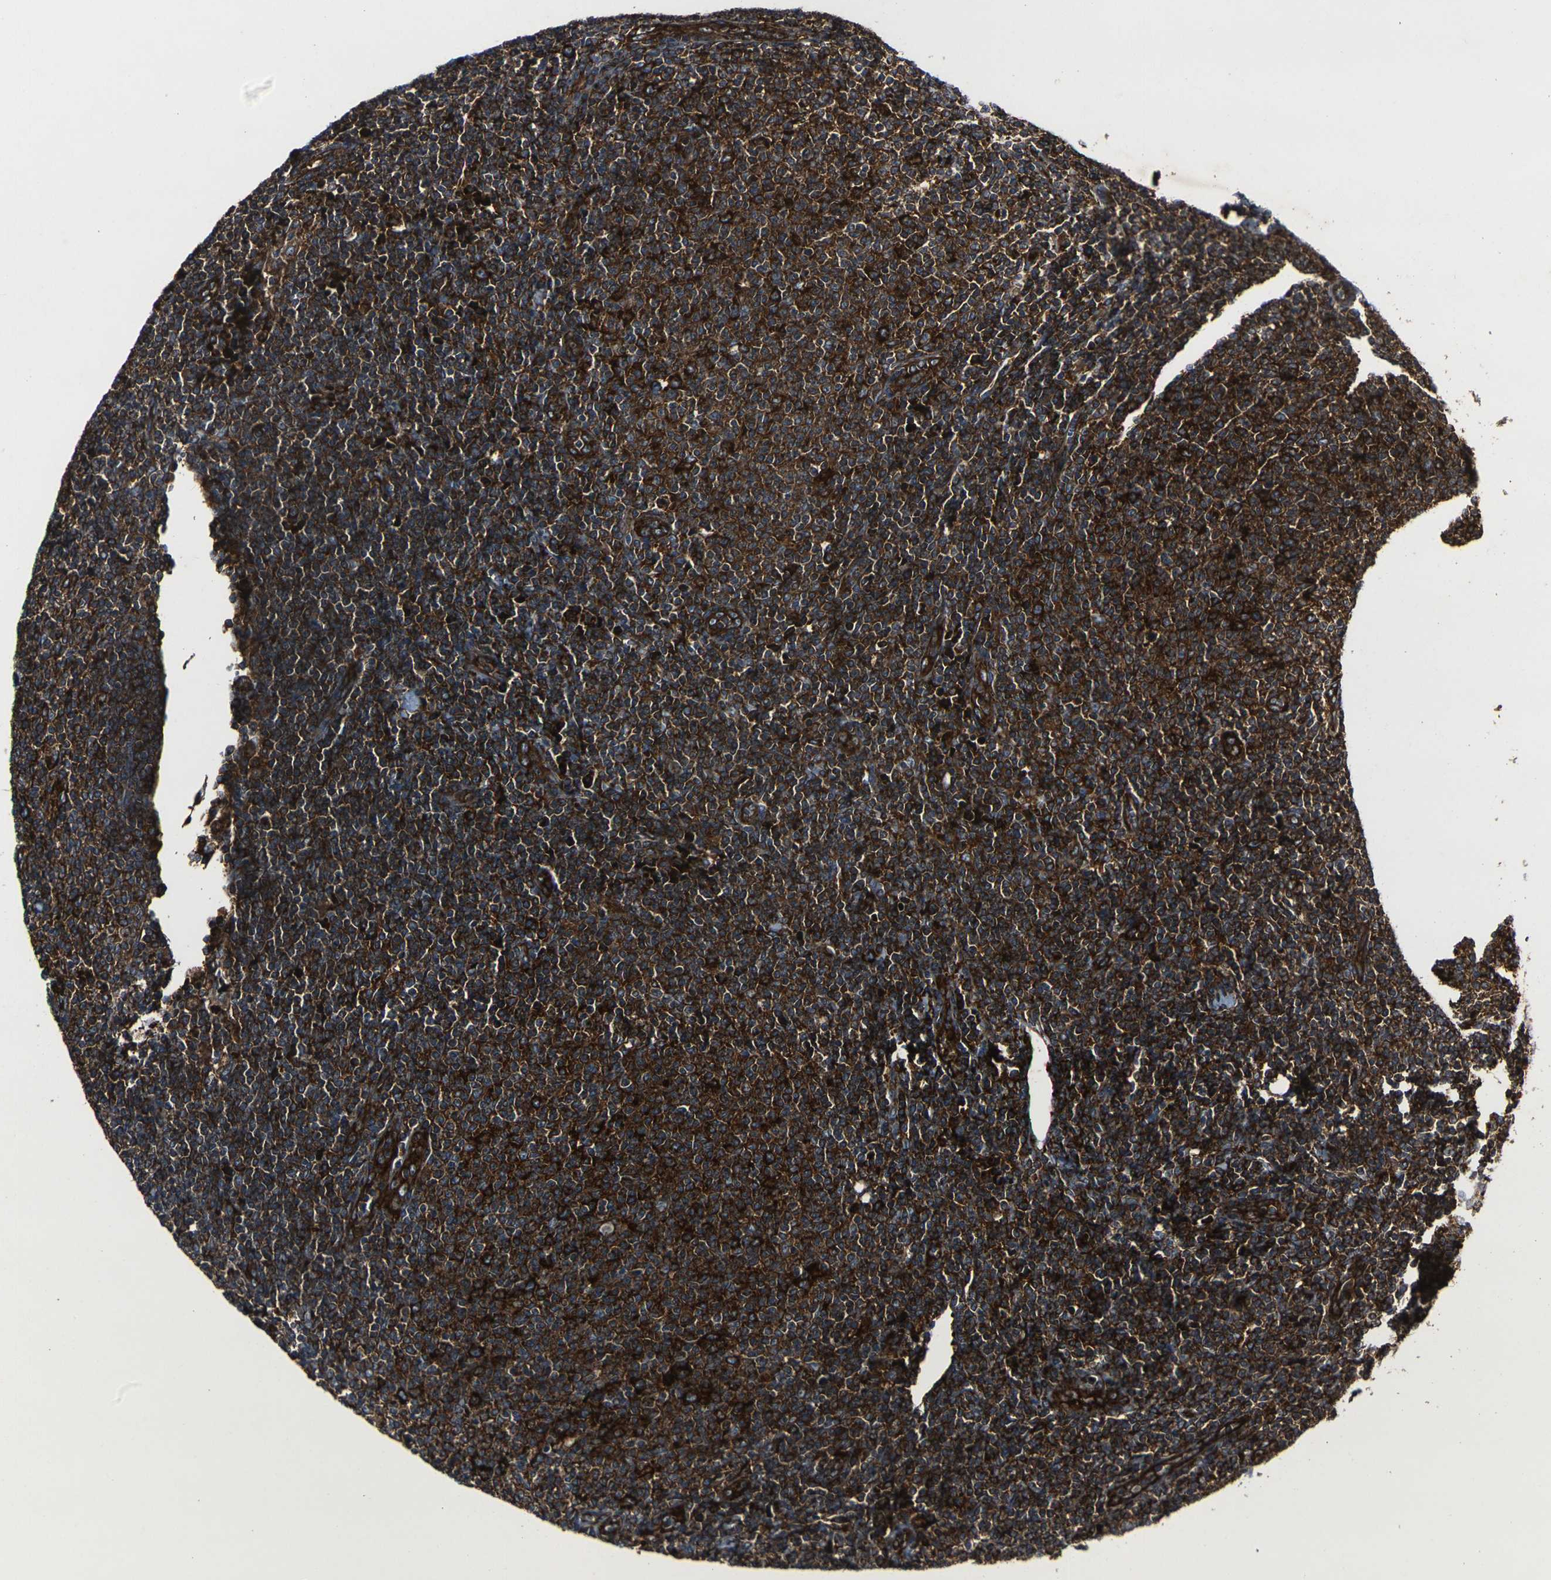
{"staining": {"intensity": "strong", "quantity": ">75%", "location": "cytoplasmic/membranous"}, "tissue": "lymphoma", "cell_type": "Tumor cells", "image_type": "cancer", "snomed": [{"axis": "morphology", "description": "Malignant lymphoma, non-Hodgkin's type, Low grade"}, {"axis": "topography", "description": "Lymph node"}], "caption": "Immunohistochemical staining of lymphoma exhibits strong cytoplasmic/membranous protein staining in about >75% of tumor cells.", "gene": "MARCHF2", "patient": {"sex": "male", "age": 66}}